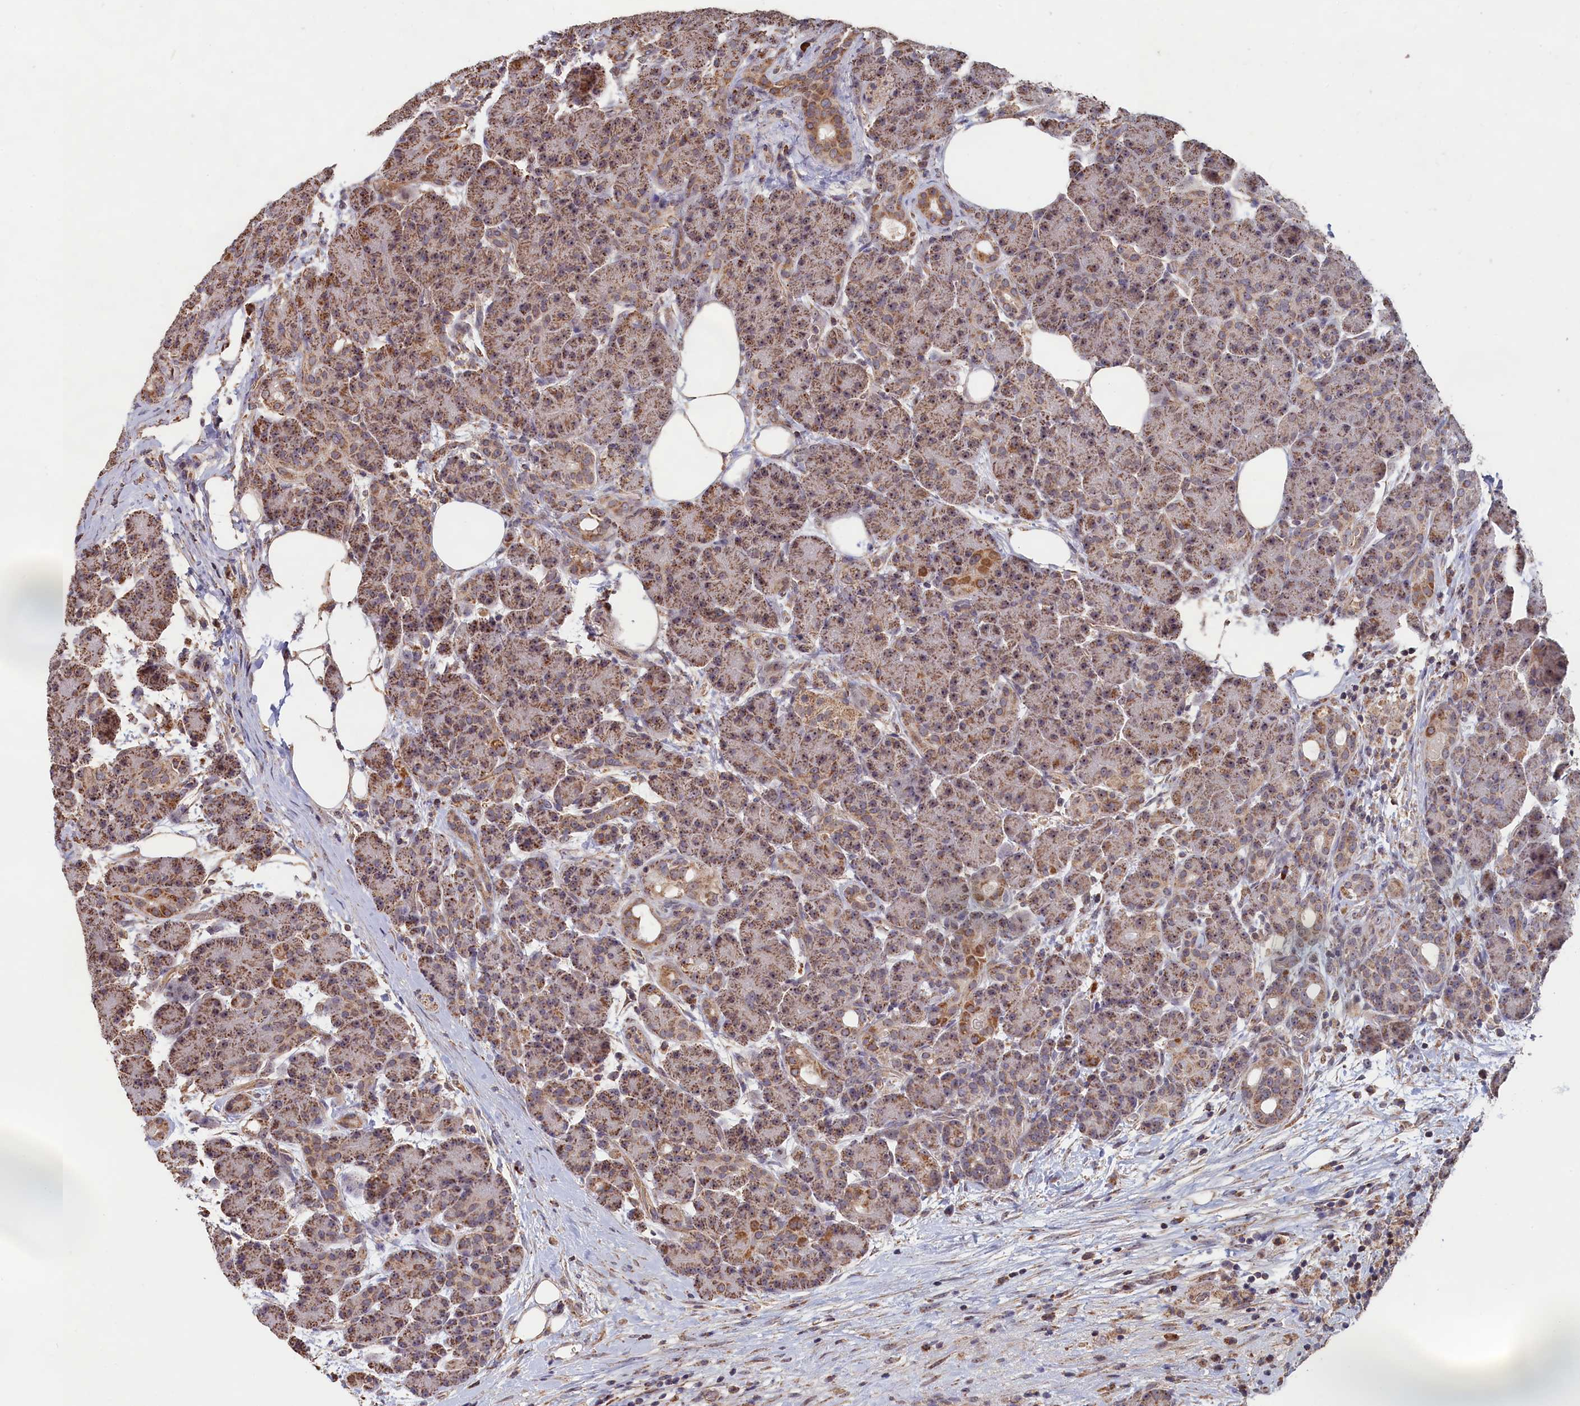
{"staining": {"intensity": "moderate", "quantity": "25%-75%", "location": "cytoplasmic/membranous"}, "tissue": "pancreas", "cell_type": "Exocrine glandular cells", "image_type": "normal", "snomed": [{"axis": "morphology", "description": "Normal tissue, NOS"}, {"axis": "topography", "description": "Pancreas"}], "caption": "Immunohistochemistry of benign pancreas displays medium levels of moderate cytoplasmic/membranous staining in approximately 25%-75% of exocrine glandular cells.", "gene": "ENSG00000269825", "patient": {"sex": "male", "age": 63}}